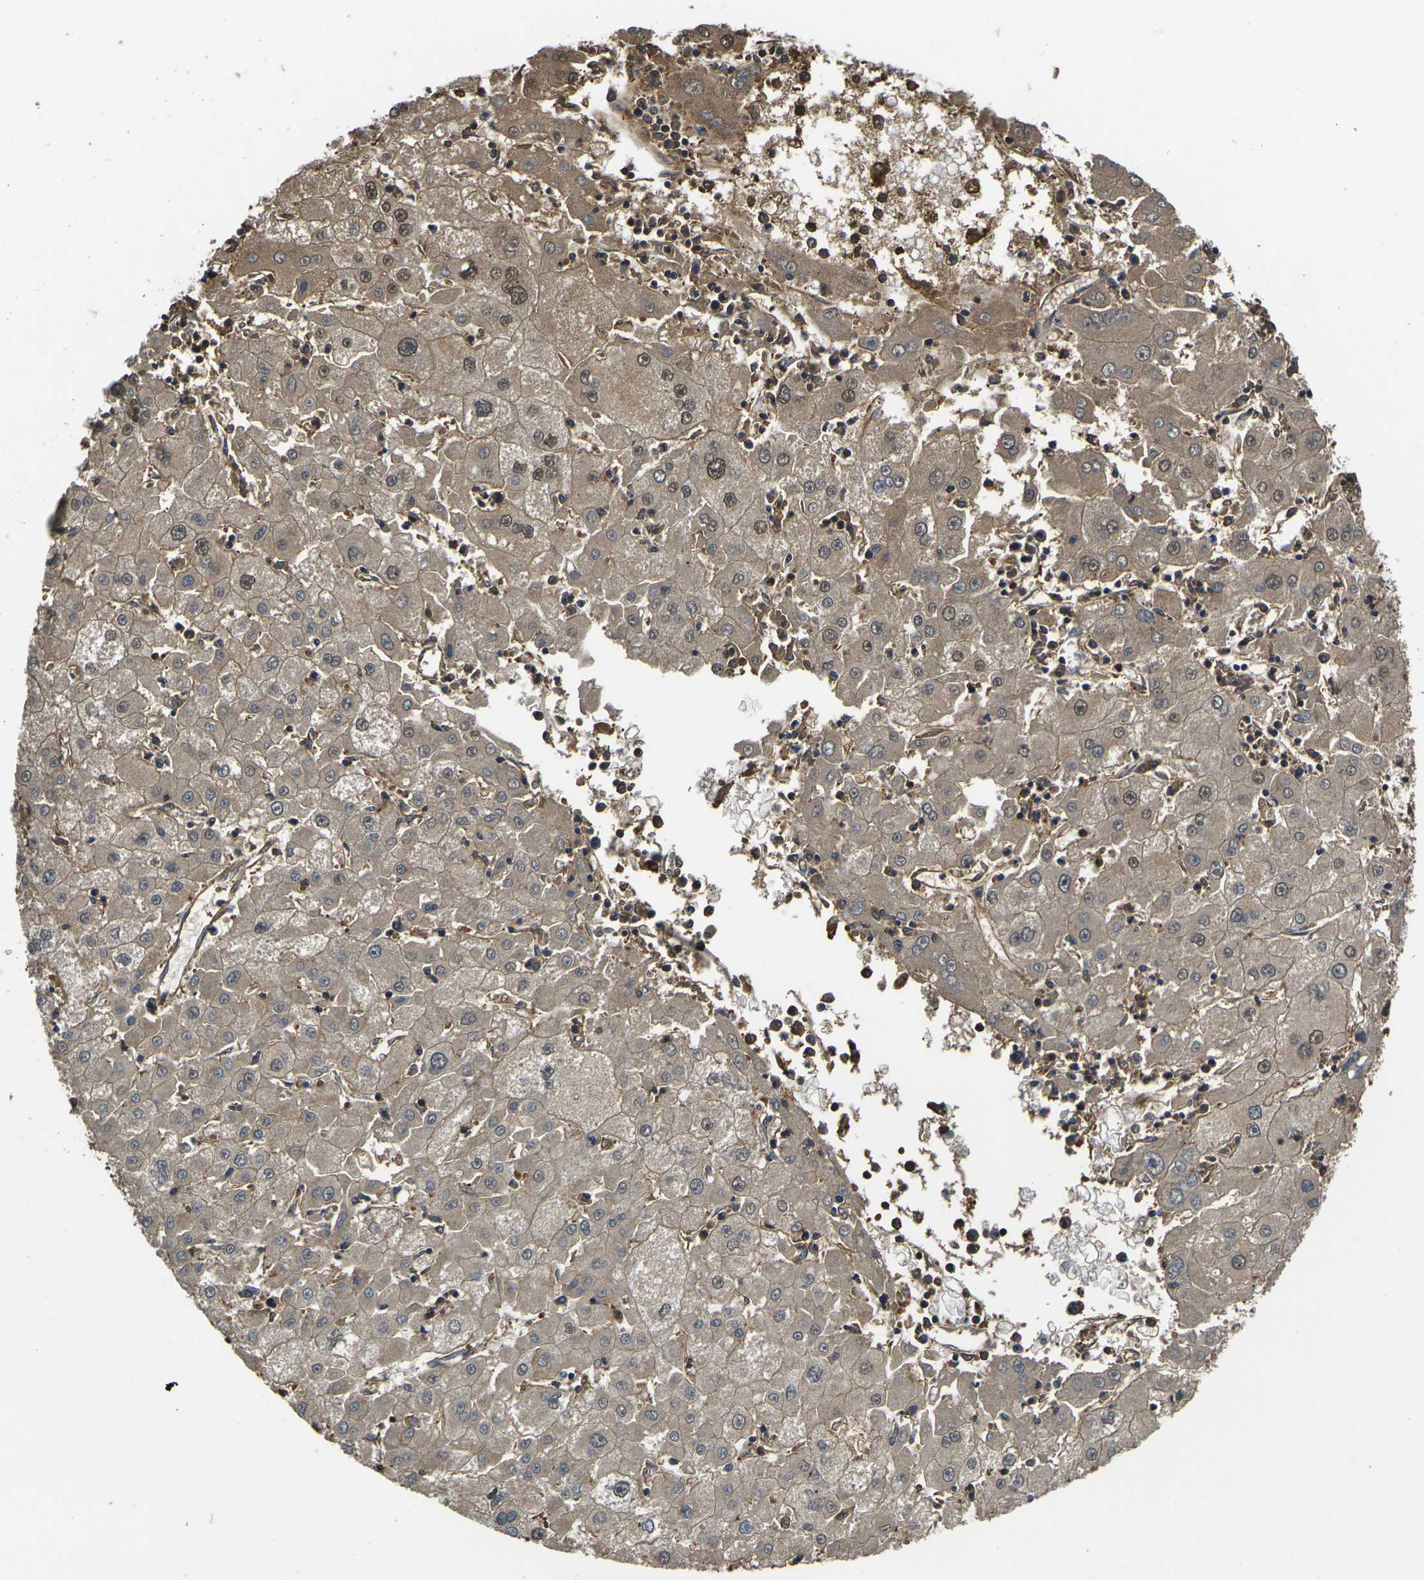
{"staining": {"intensity": "weak", "quantity": ">75%", "location": "cytoplasmic/membranous,nuclear"}, "tissue": "liver cancer", "cell_type": "Tumor cells", "image_type": "cancer", "snomed": [{"axis": "morphology", "description": "Carcinoma, Hepatocellular, NOS"}, {"axis": "topography", "description": "Liver"}], "caption": "The image reveals immunohistochemical staining of liver cancer (hepatocellular carcinoma). There is weak cytoplasmic/membranous and nuclear positivity is present in about >75% of tumor cells.", "gene": "HSPG2", "patient": {"sex": "male", "age": 72}}